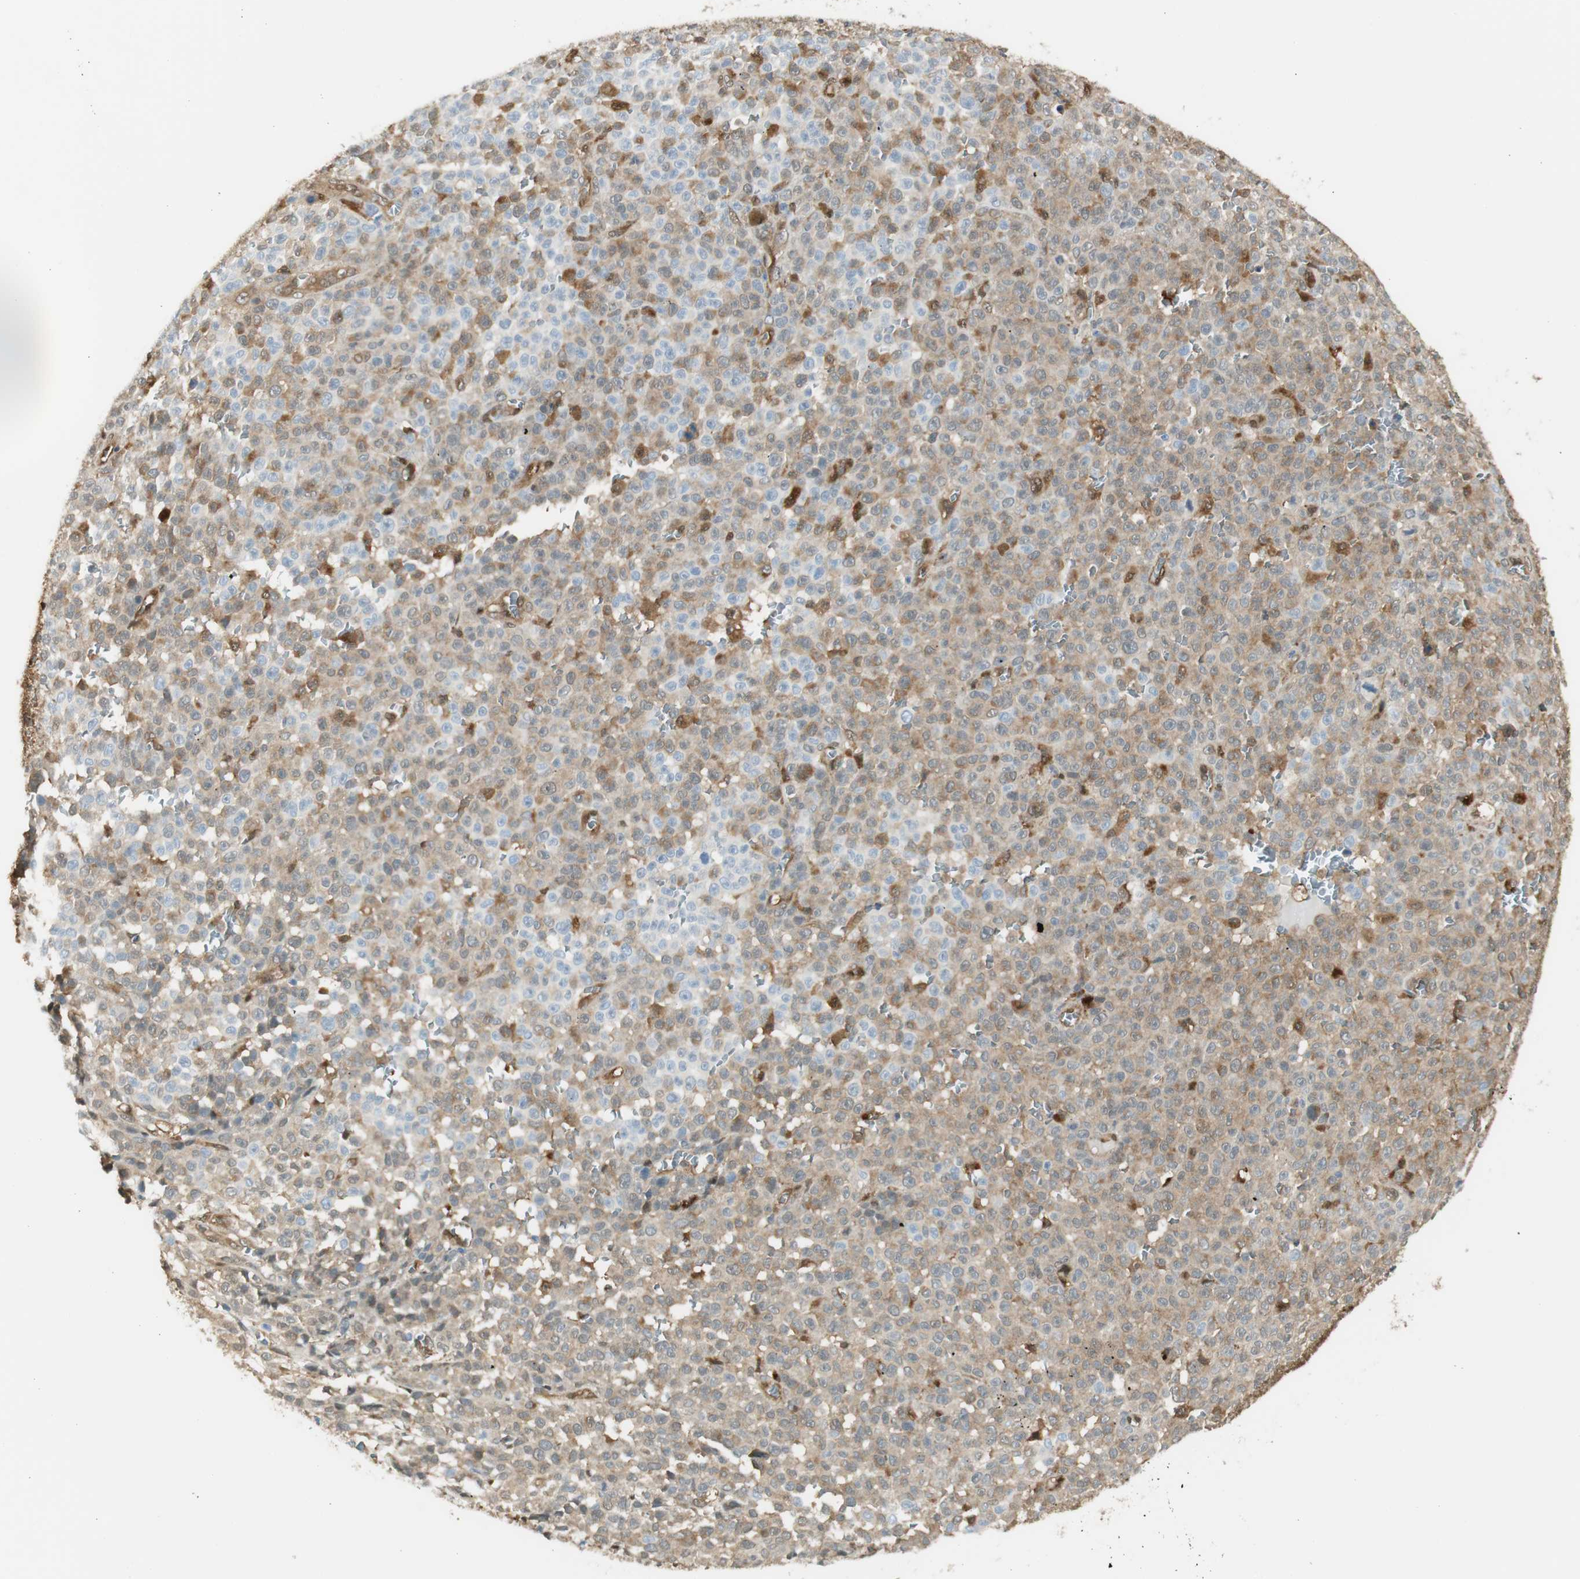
{"staining": {"intensity": "moderate", "quantity": ">75%", "location": "cytoplasmic/membranous"}, "tissue": "melanoma", "cell_type": "Tumor cells", "image_type": "cancer", "snomed": [{"axis": "morphology", "description": "Malignant melanoma, NOS"}, {"axis": "topography", "description": "Skin"}], "caption": "Protein expression analysis of melanoma shows moderate cytoplasmic/membranous expression in about >75% of tumor cells.", "gene": "SERPINB6", "patient": {"sex": "female", "age": 82}}